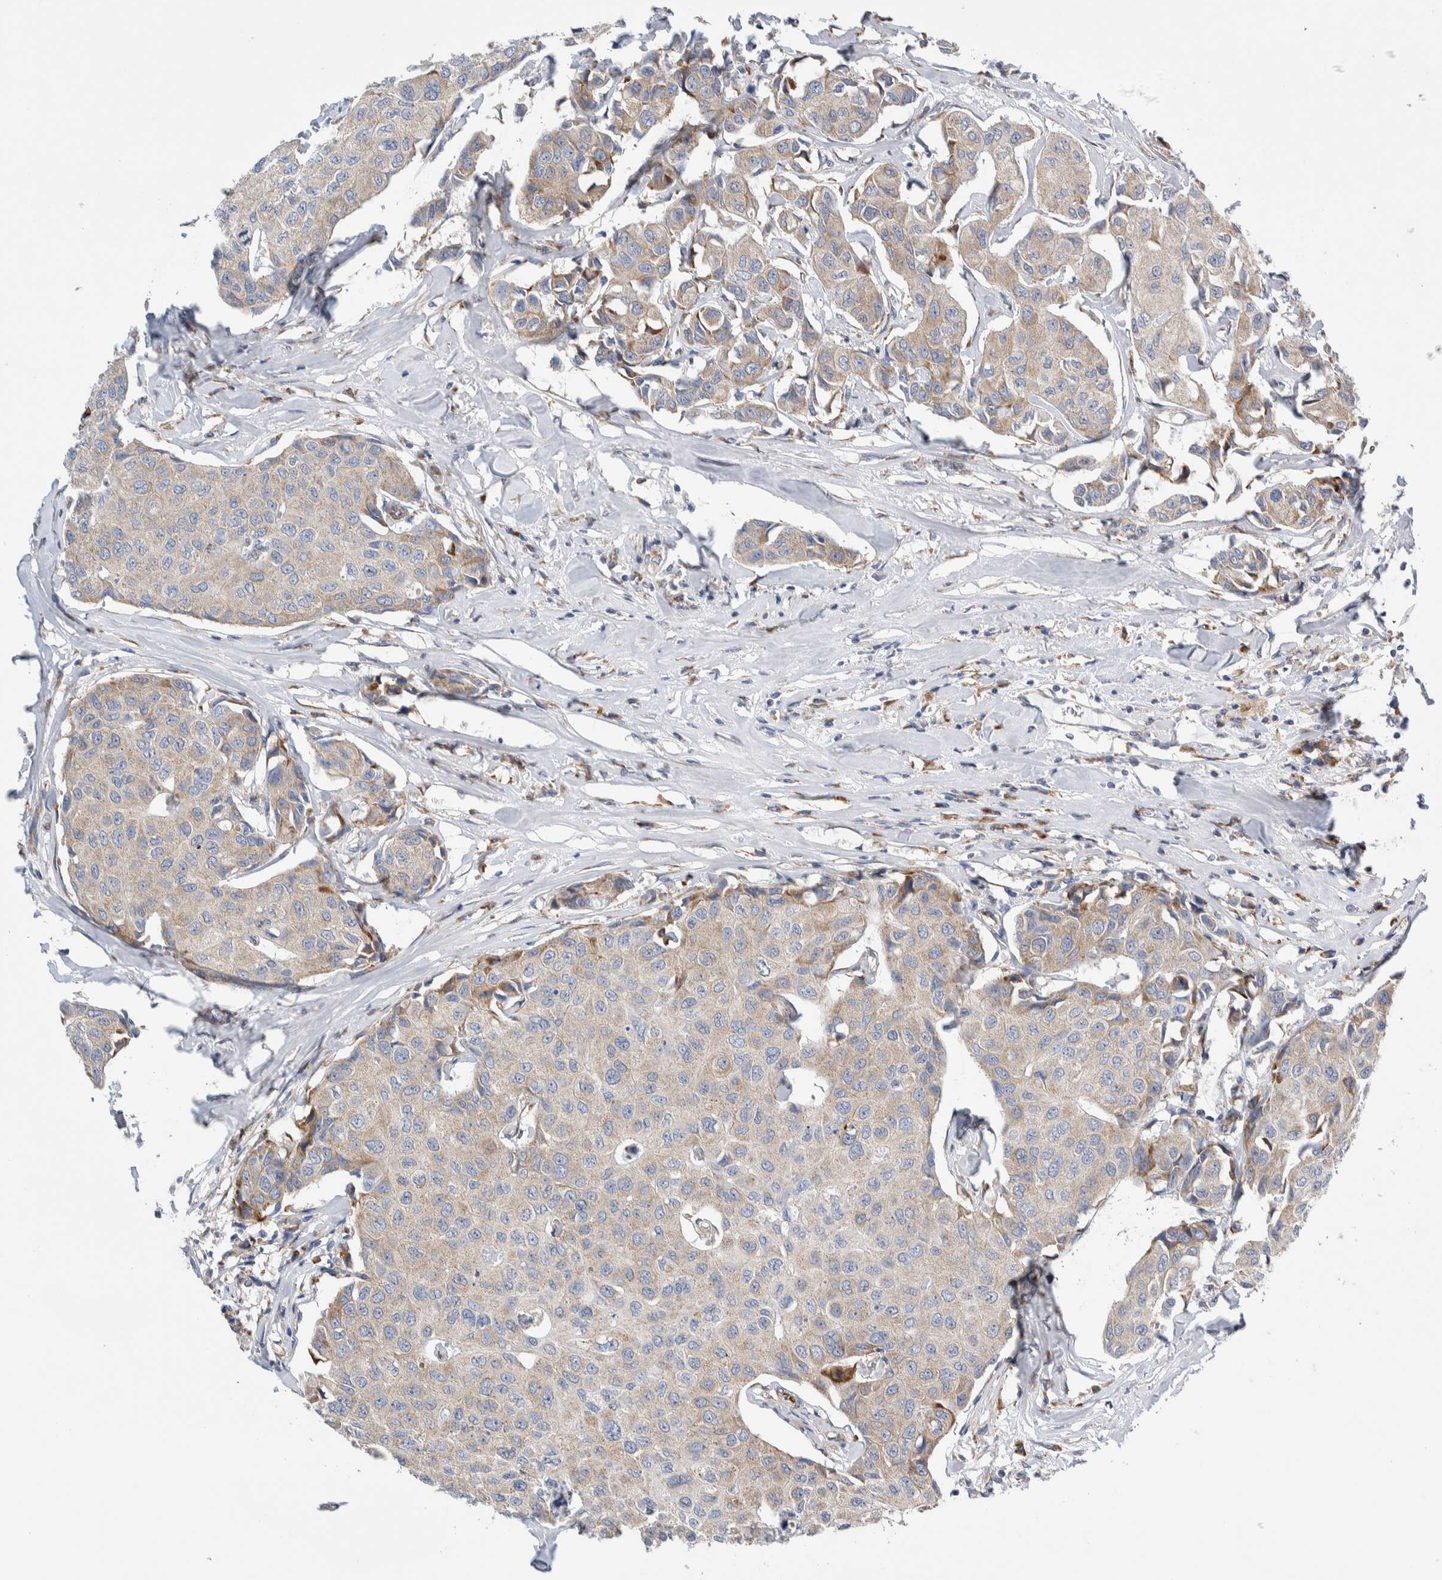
{"staining": {"intensity": "weak", "quantity": ">75%", "location": "cytoplasmic/membranous"}, "tissue": "breast cancer", "cell_type": "Tumor cells", "image_type": "cancer", "snomed": [{"axis": "morphology", "description": "Duct carcinoma"}, {"axis": "topography", "description": "Breast"}], "caption": "Invasive ductal carcinoma (breast) tissue reveals weak cytoplasmic/membranous staining in approximately >75% of tumor cells, visualized by immunohistochemistry.", "gene": "RACK1", "patient": {"sex": "female", "age": 80}}